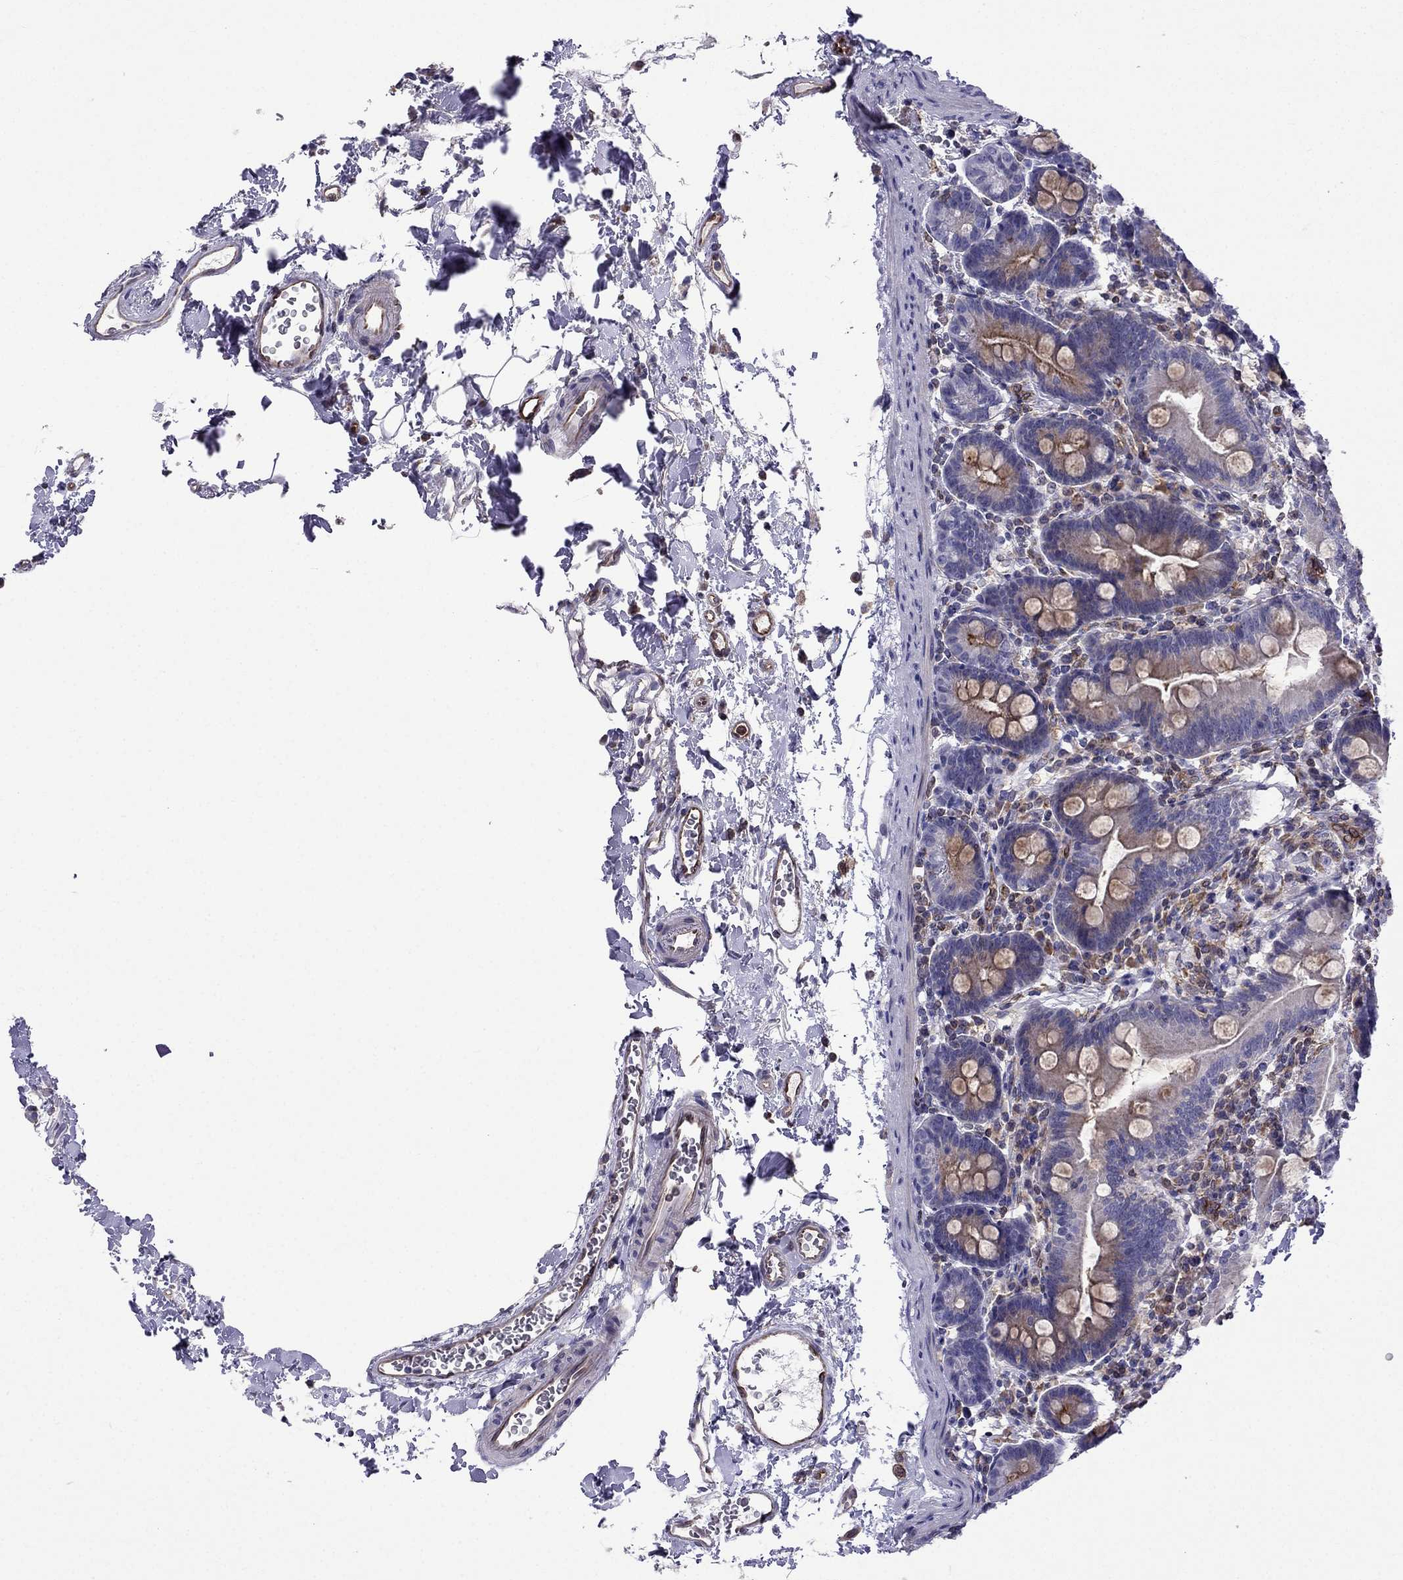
{"staining": {"intensity": "strong", "quantity": "<25%", "location": "cytoplasmic/membranous"}, "tissue": "small intestine", "cell_type": "Glandular cells", "image_type": "normal", "snomed": [{"axis": "morphology", "description": "Normal tissue, NOS"}, {"axis": "topography", "description": "Small intestine"}], "caption": "Small intestine stained with a brown dye reveals strong cytoplasmic/membranous positive expression in approximately <25% of glandular cells.", "gene": "GNAL", "patient": {"sex": "female", "age": 44}}